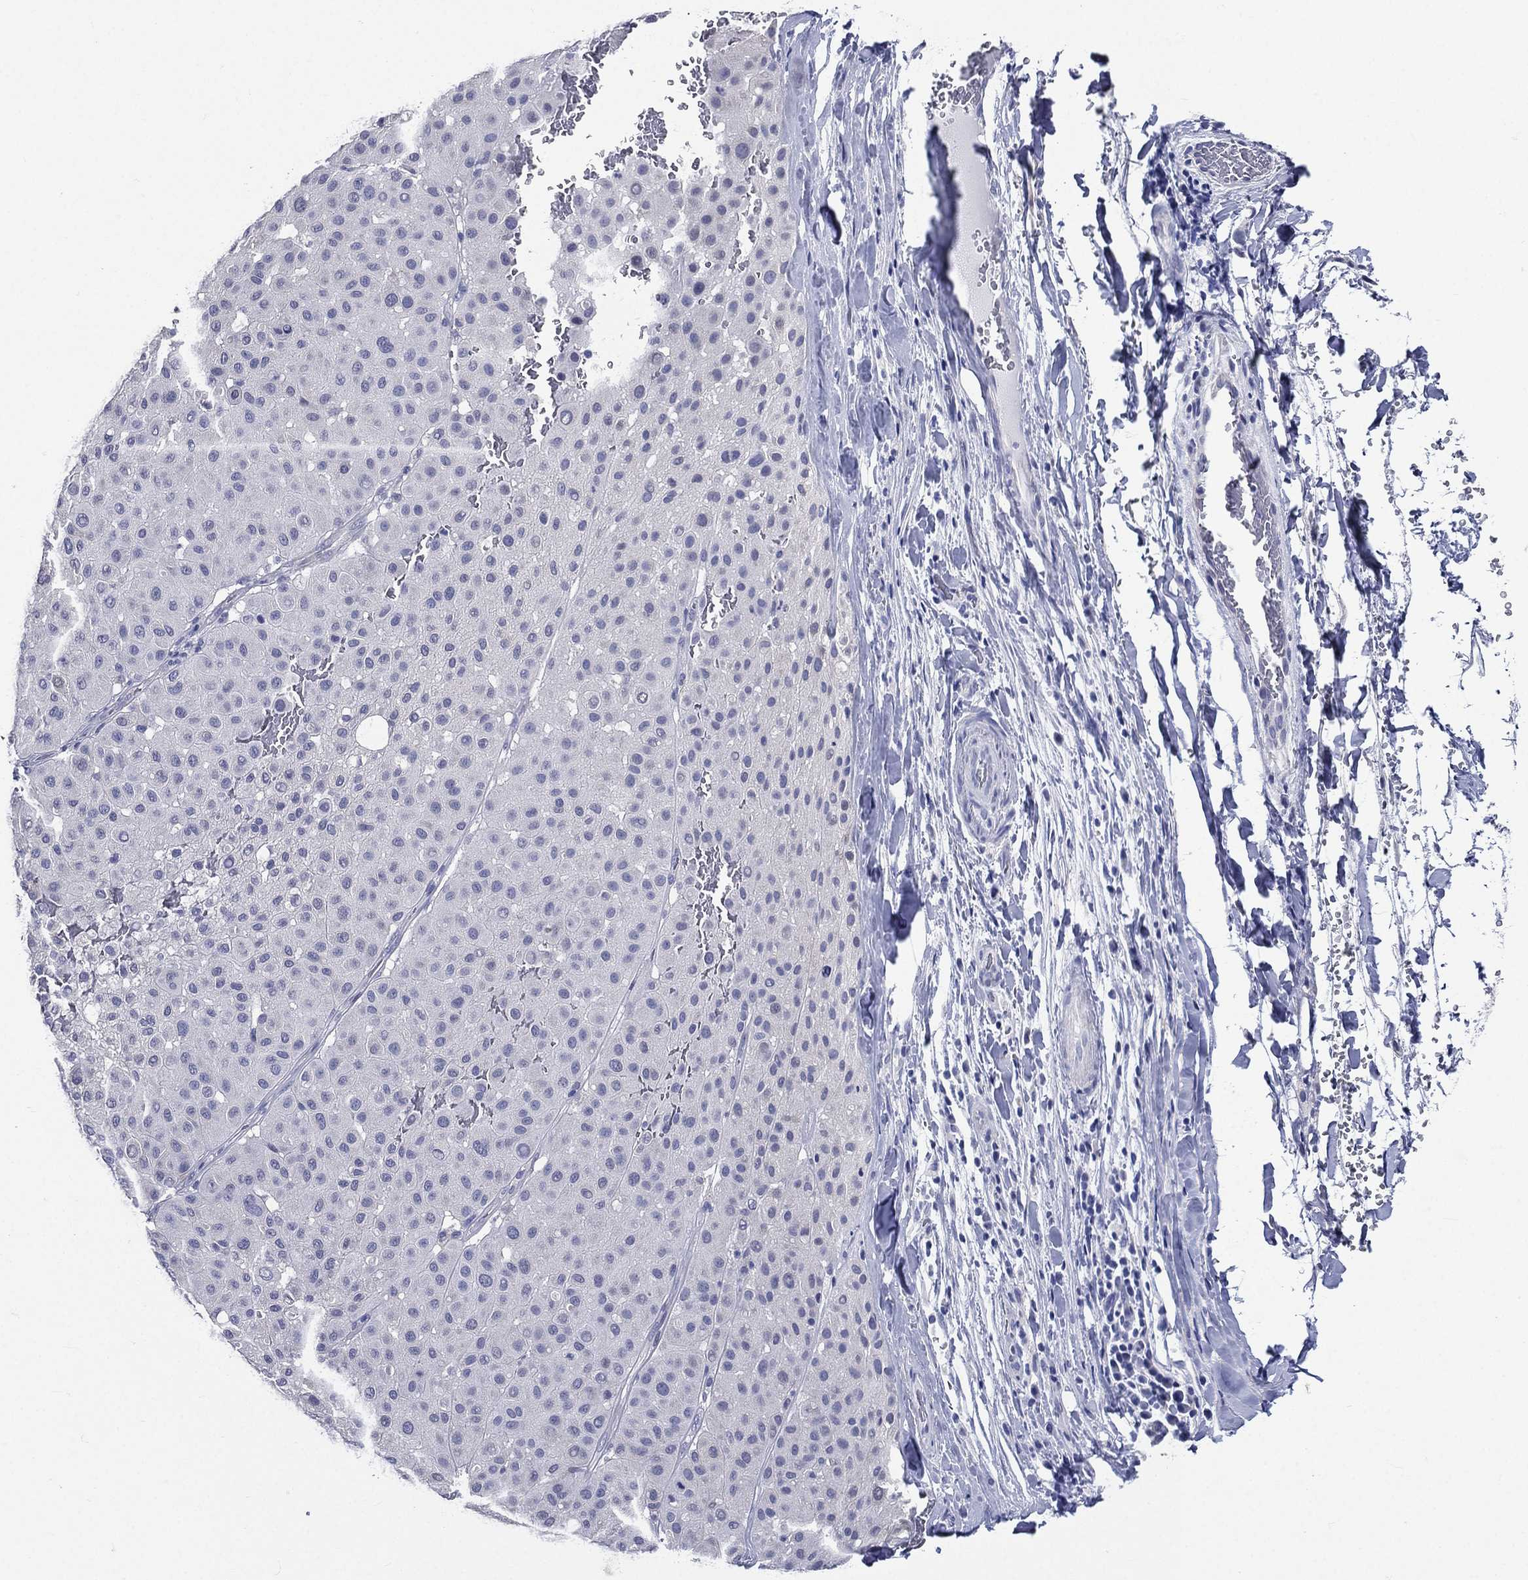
{"staining": {"intensity": "negative", "quantity": "none", "location": "none"}, "tissue": "melanoma", "cell_type": "Tumor cells", "image_type": "cancer", "snomed": [{"axis": "morphology", "description": "Malignant melanoma, Metastatic site"}, {"axis": "topography", "description": "Smooth muscle"}], "caption": "Immunohistochemical staining of malignant melanoma (metastatic site) shows no significant staining in tumor cells.", "gene": "DPYS", "patient": {"sex": "male", "age": 41}}